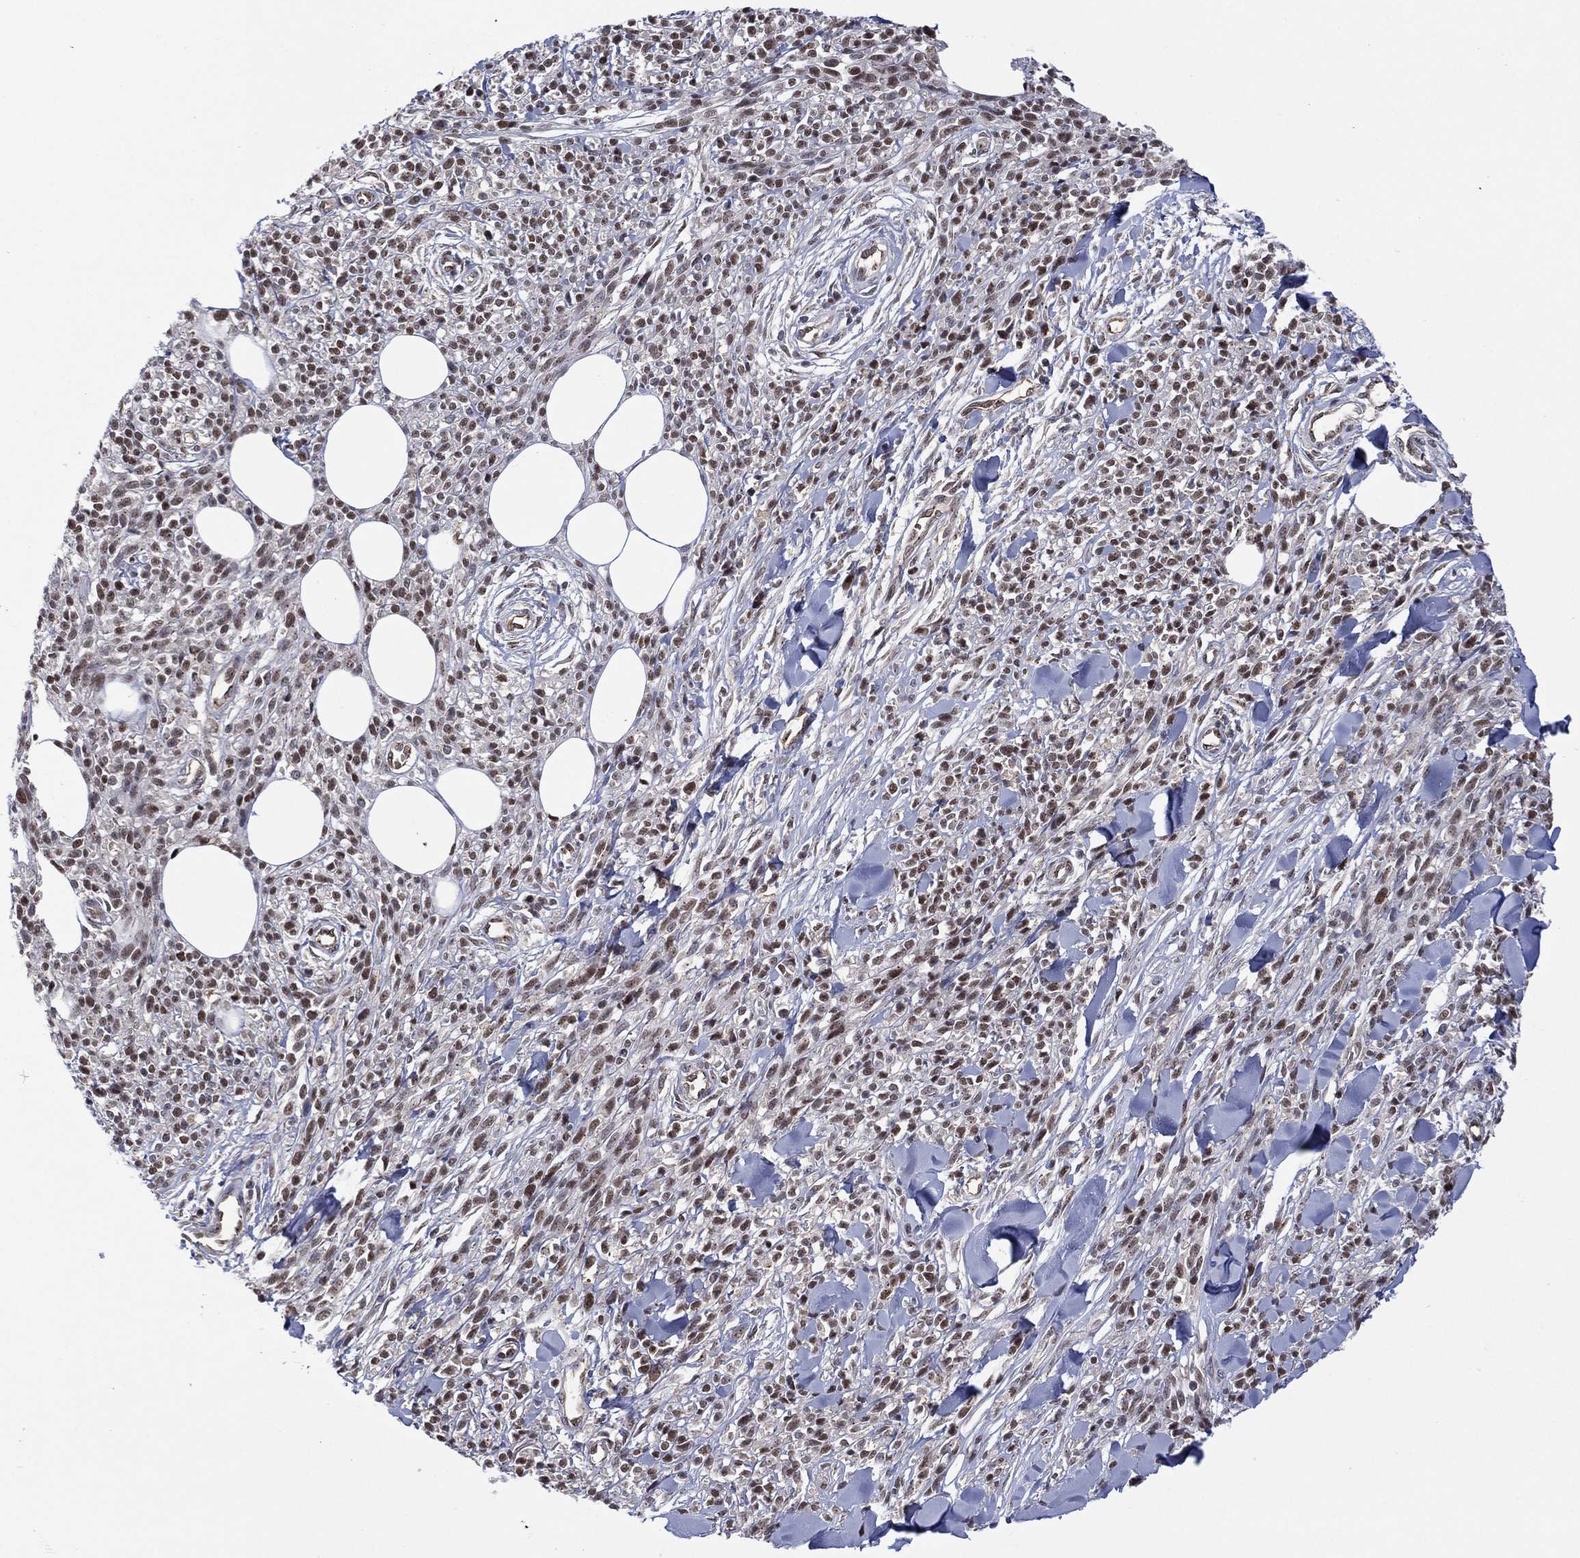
{"staining": {"intensity": "strong", "quantity": "25%-75%", "location": "nuclear"}, "tissue": "melanoma", "cell_type": "Tumor cells", "image_type": "cancer", "snomed": [{"axis": "morphology", "description": "Malignant melanoma, NOS"}, {"axis": "topography", "description": "Skin"}, {"axis": "topography", "description": "Skin of trunk"}], "caption": "Brown immunohistochemical staining in human malignant melanoma exhibits strong nuclear expression in about 25%-75% of tumor cells.", "gene": "GSE1", "patient": {"sex": "male", "age": 74}}